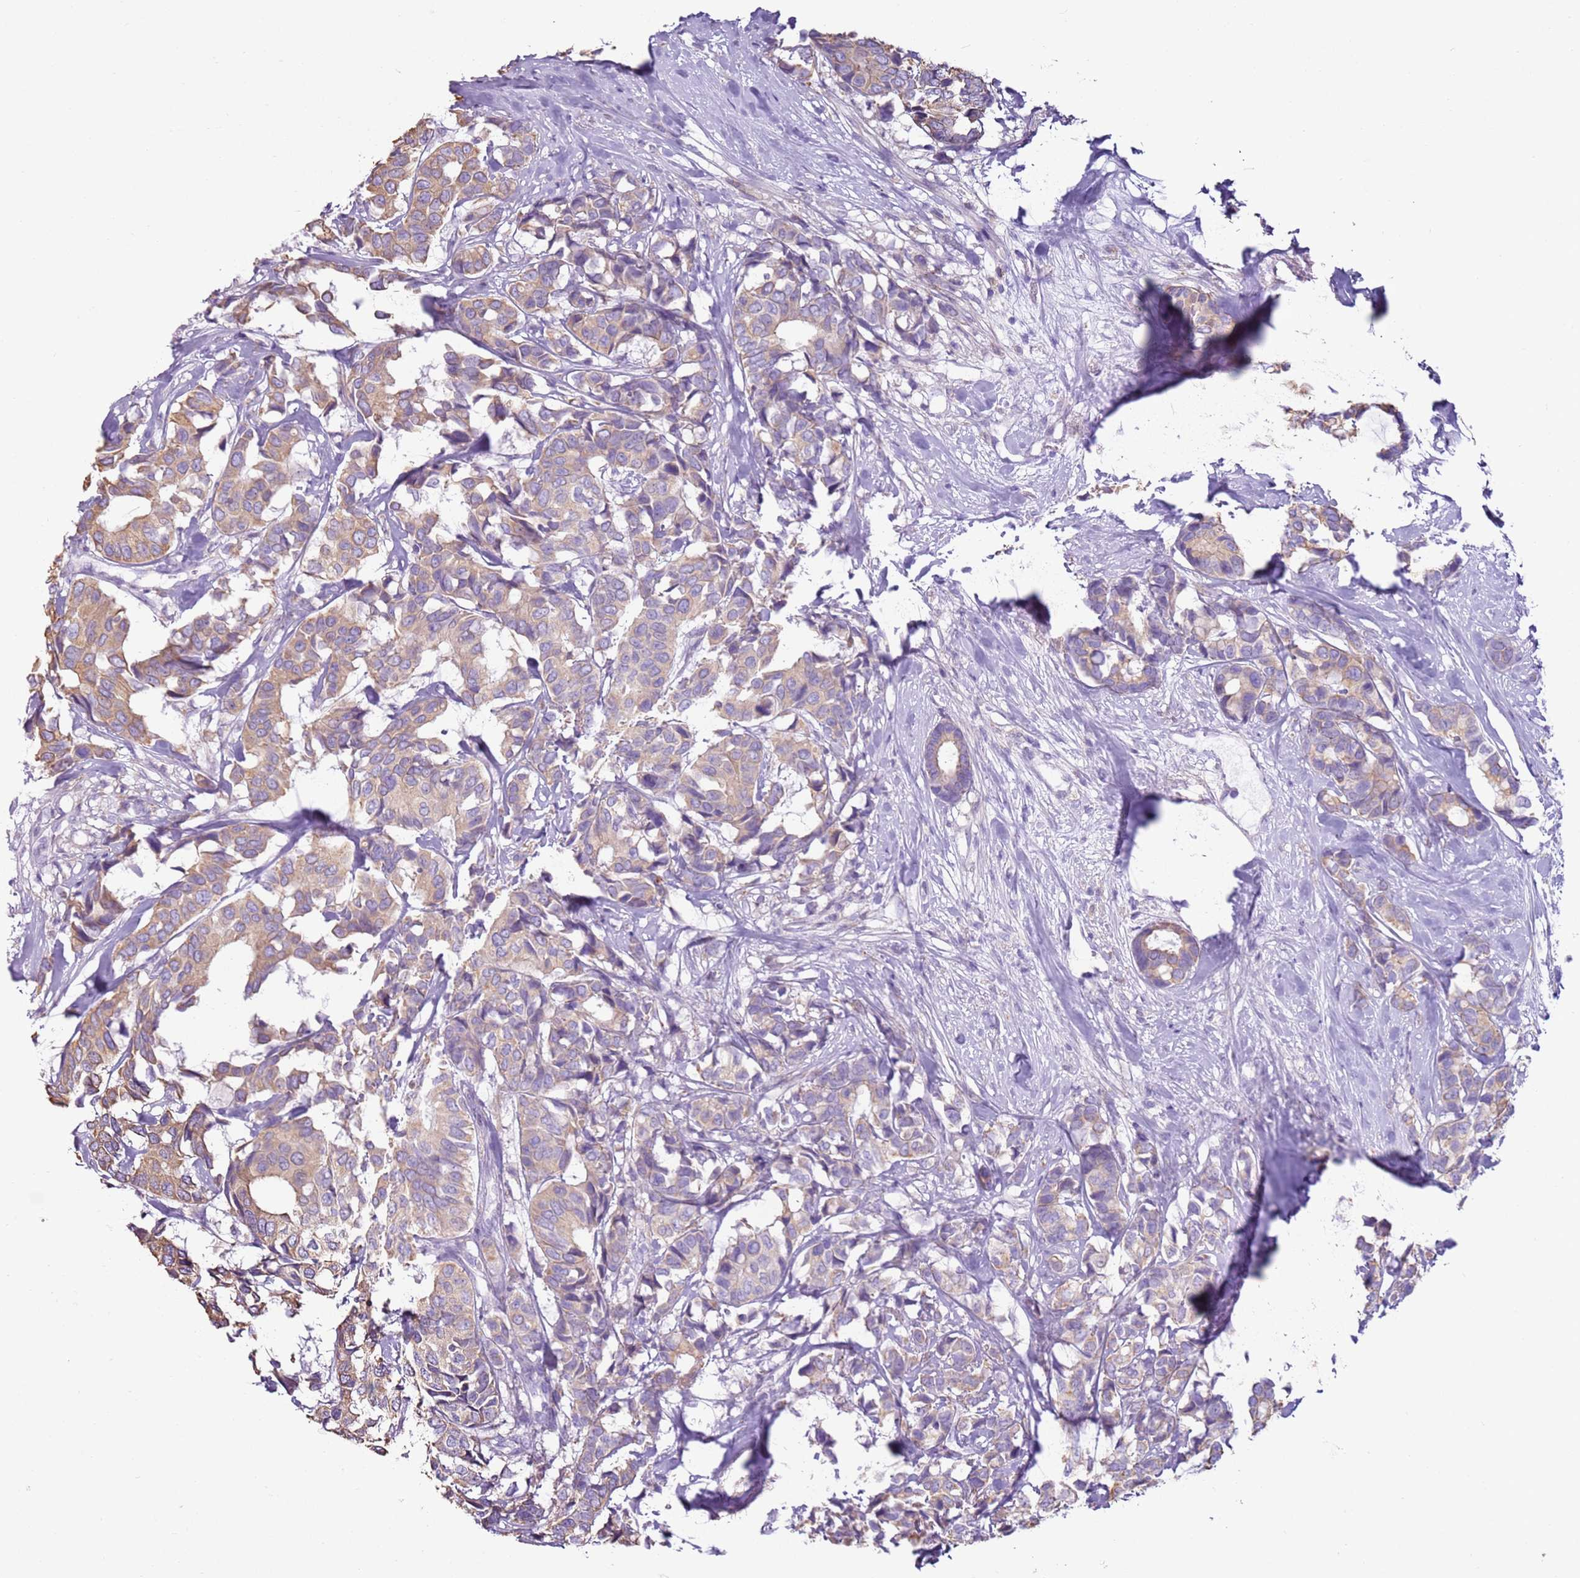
{"staining": {"intensity": "moderate", "quantity": ">75%", "location": "cytoplasmic/membranous"}, "tissue": "breast cancer", "cell_type": "Tumor cells", "image_type": "cancer", "snomed": [{"axis": "morphology", "description": "Duct carcinoma"}, {"axis": "topography", "description": "Breast"}], "caption": "Protein staining by IHC exhibits moderate cytoplasmic/membranous staining in approximately >75% of tumor cells in breast cancer. The protein of interest is shown in brown color, while the nuclei are stained blue.", "gene": "OAF", "patient": {"sex": "female", "age": 87}}